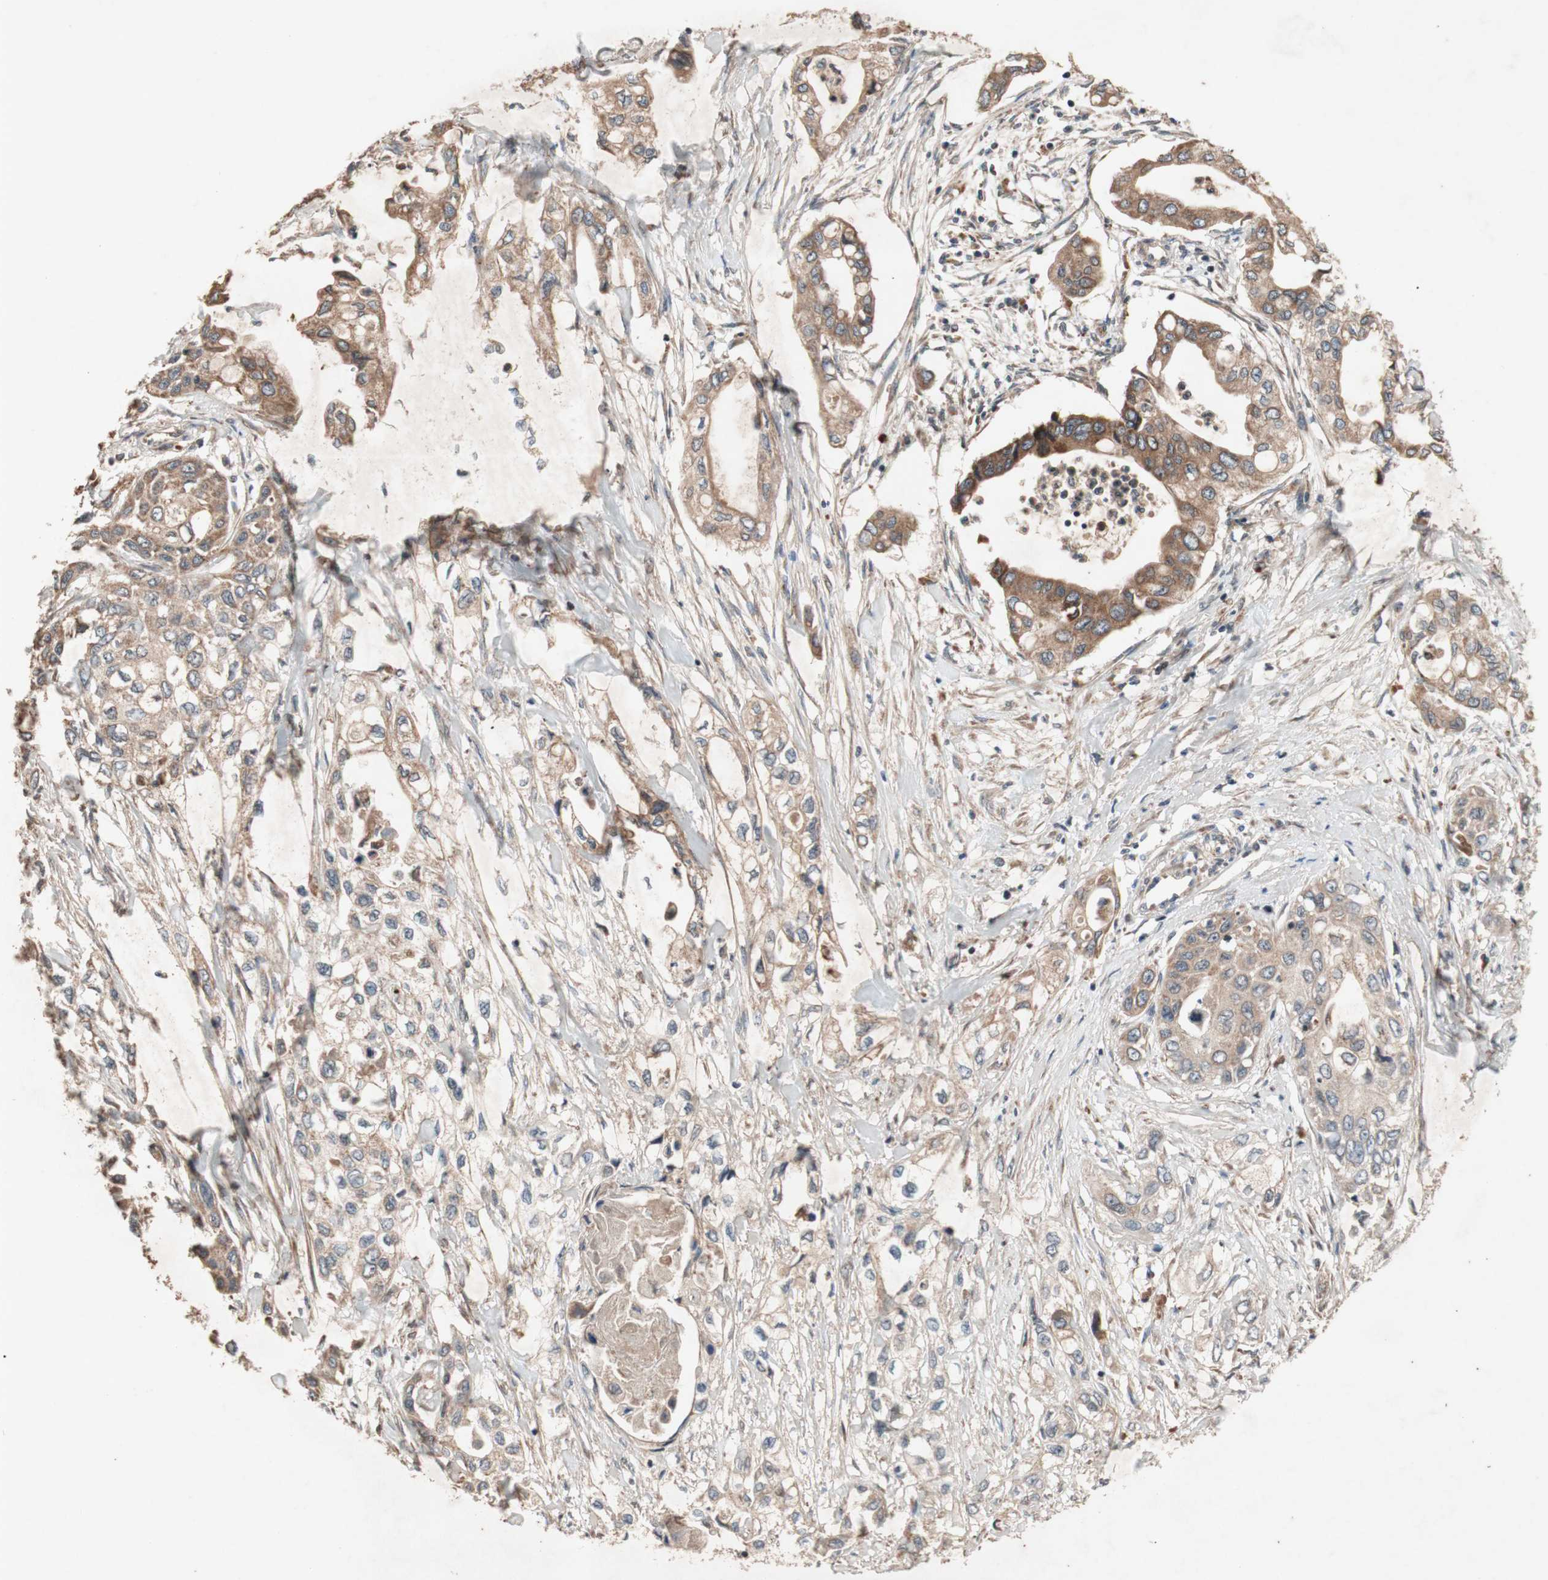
{"staining": {"intensity": "moderate", "quantity": ">75%", "location": "cytoplasmic/membranous"}, "tissue": "pancreatic cancer", "cell_type": "Tumor cells", "image_type": "cancer", "snomed": [{"axis": "morphology", "description": "Adenocarcinoma, NOS"}, {"axis": "topography", "description": "Pancreas"}], "caption": "DAB immunohistochemical staining of human adenocarcinoma (pancreatic) reveals moderate cytoplasmic/membranous protein staining in about >75% of tumor cells. (Stains: DAB (3,3'-diaminobenzidine) in brown, nuclei in blue, Microscopy: brightfield microscopy at high magnification).", "gene": "DDOST", "patient": {"sex": "female", "age": 70}}